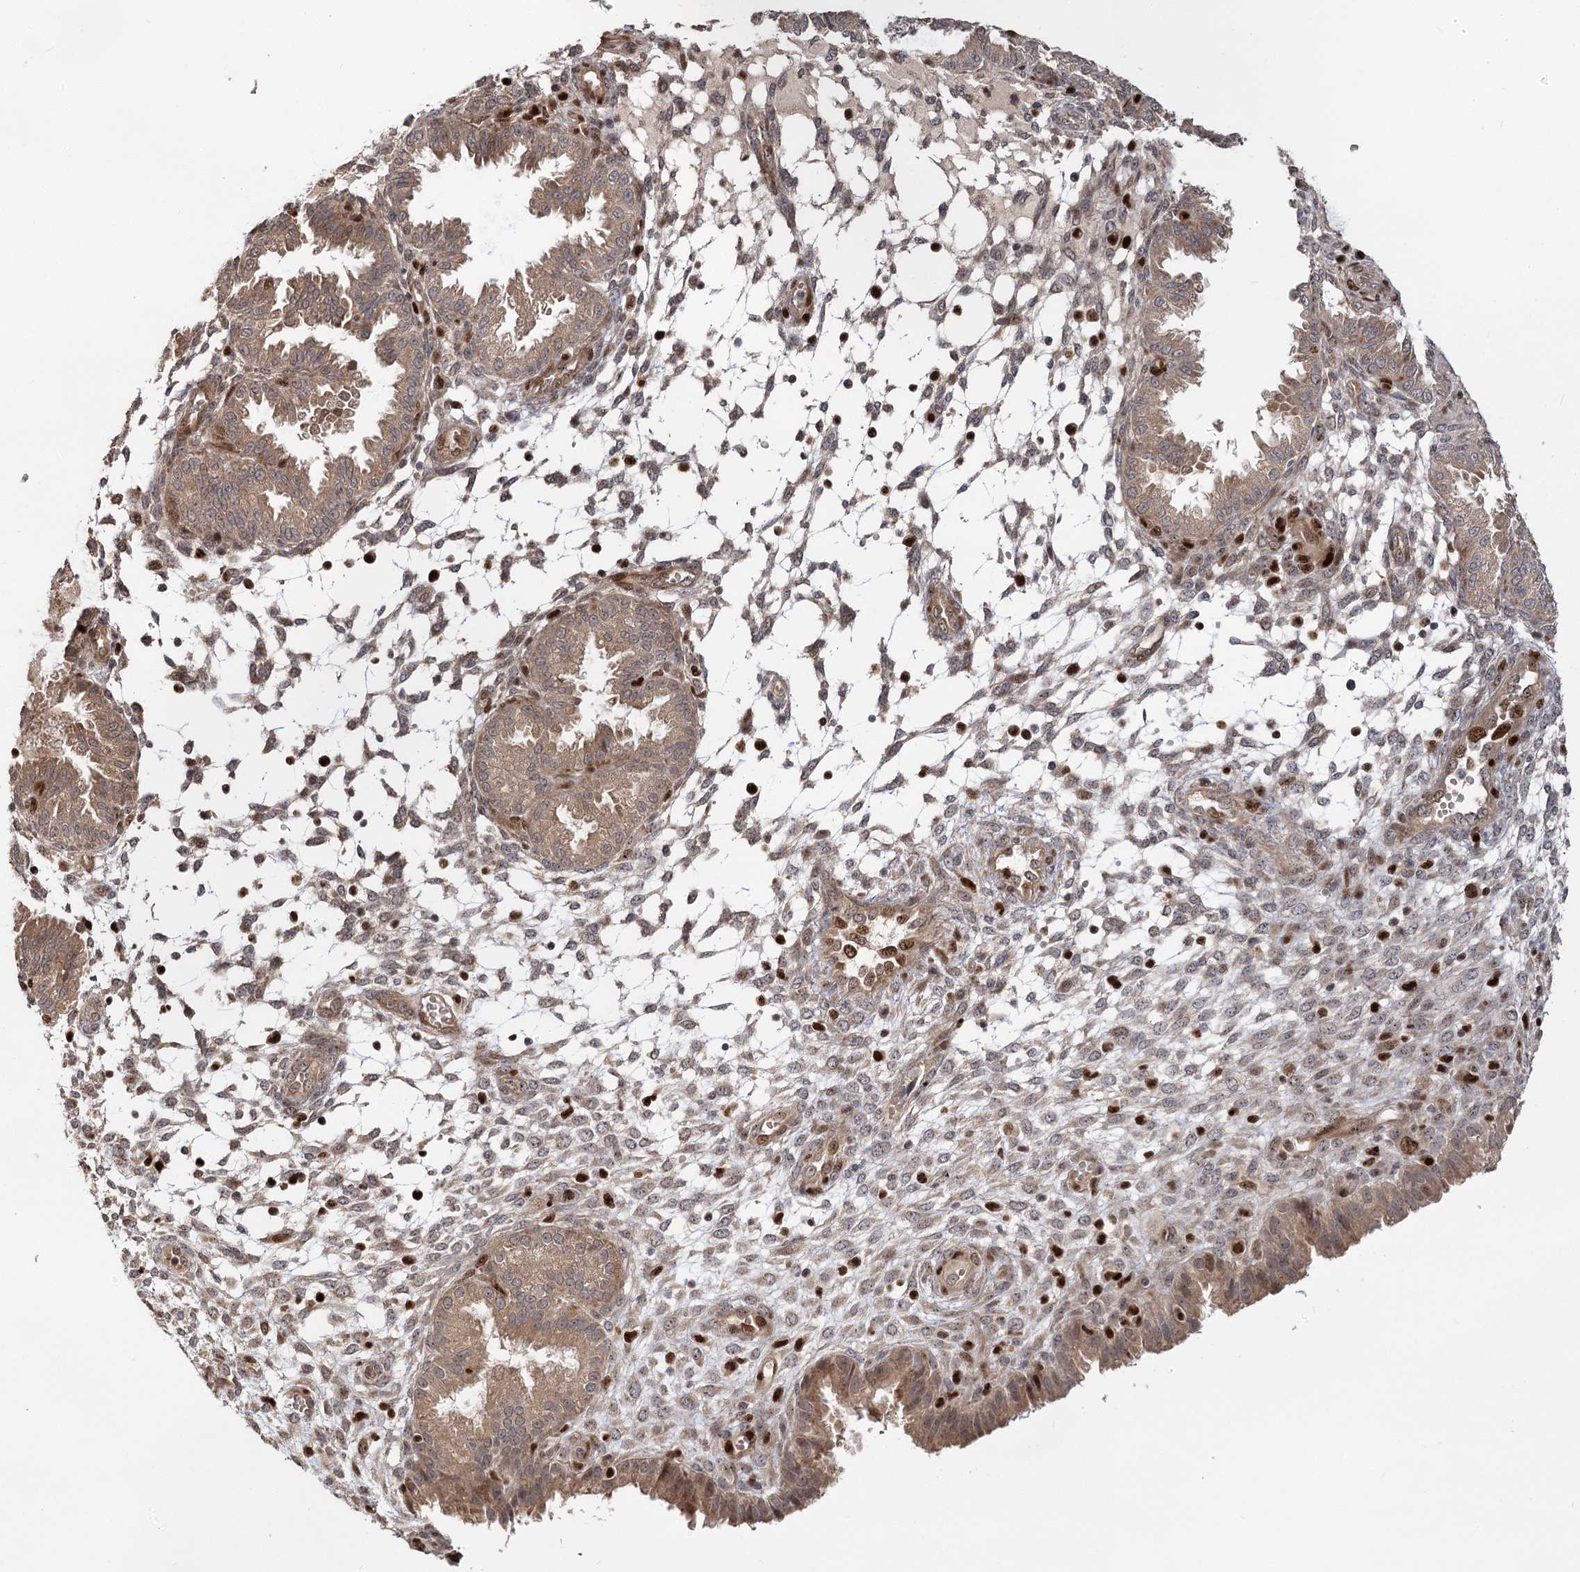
{"staining": {"intensity": "moderate", "quantity": "<25%", "location": "nuclear"}, "tissue": "endometrium", "cell_type": "Cells in endometrial stroma", "image_type": "normal", "snomed": [{"axis": "morphology", "description": "Normal tissue, NOS"}, {"axis": "topography", "description": "Endometrium"}], "caption": "Endometrium stained for a protein (brown) exhibits moderate nuclear positive positivity in about <25% of cells in endometrial stroma.", "gene": "PIK3C2A", "patient": {"sex": "female", "age": 33}}